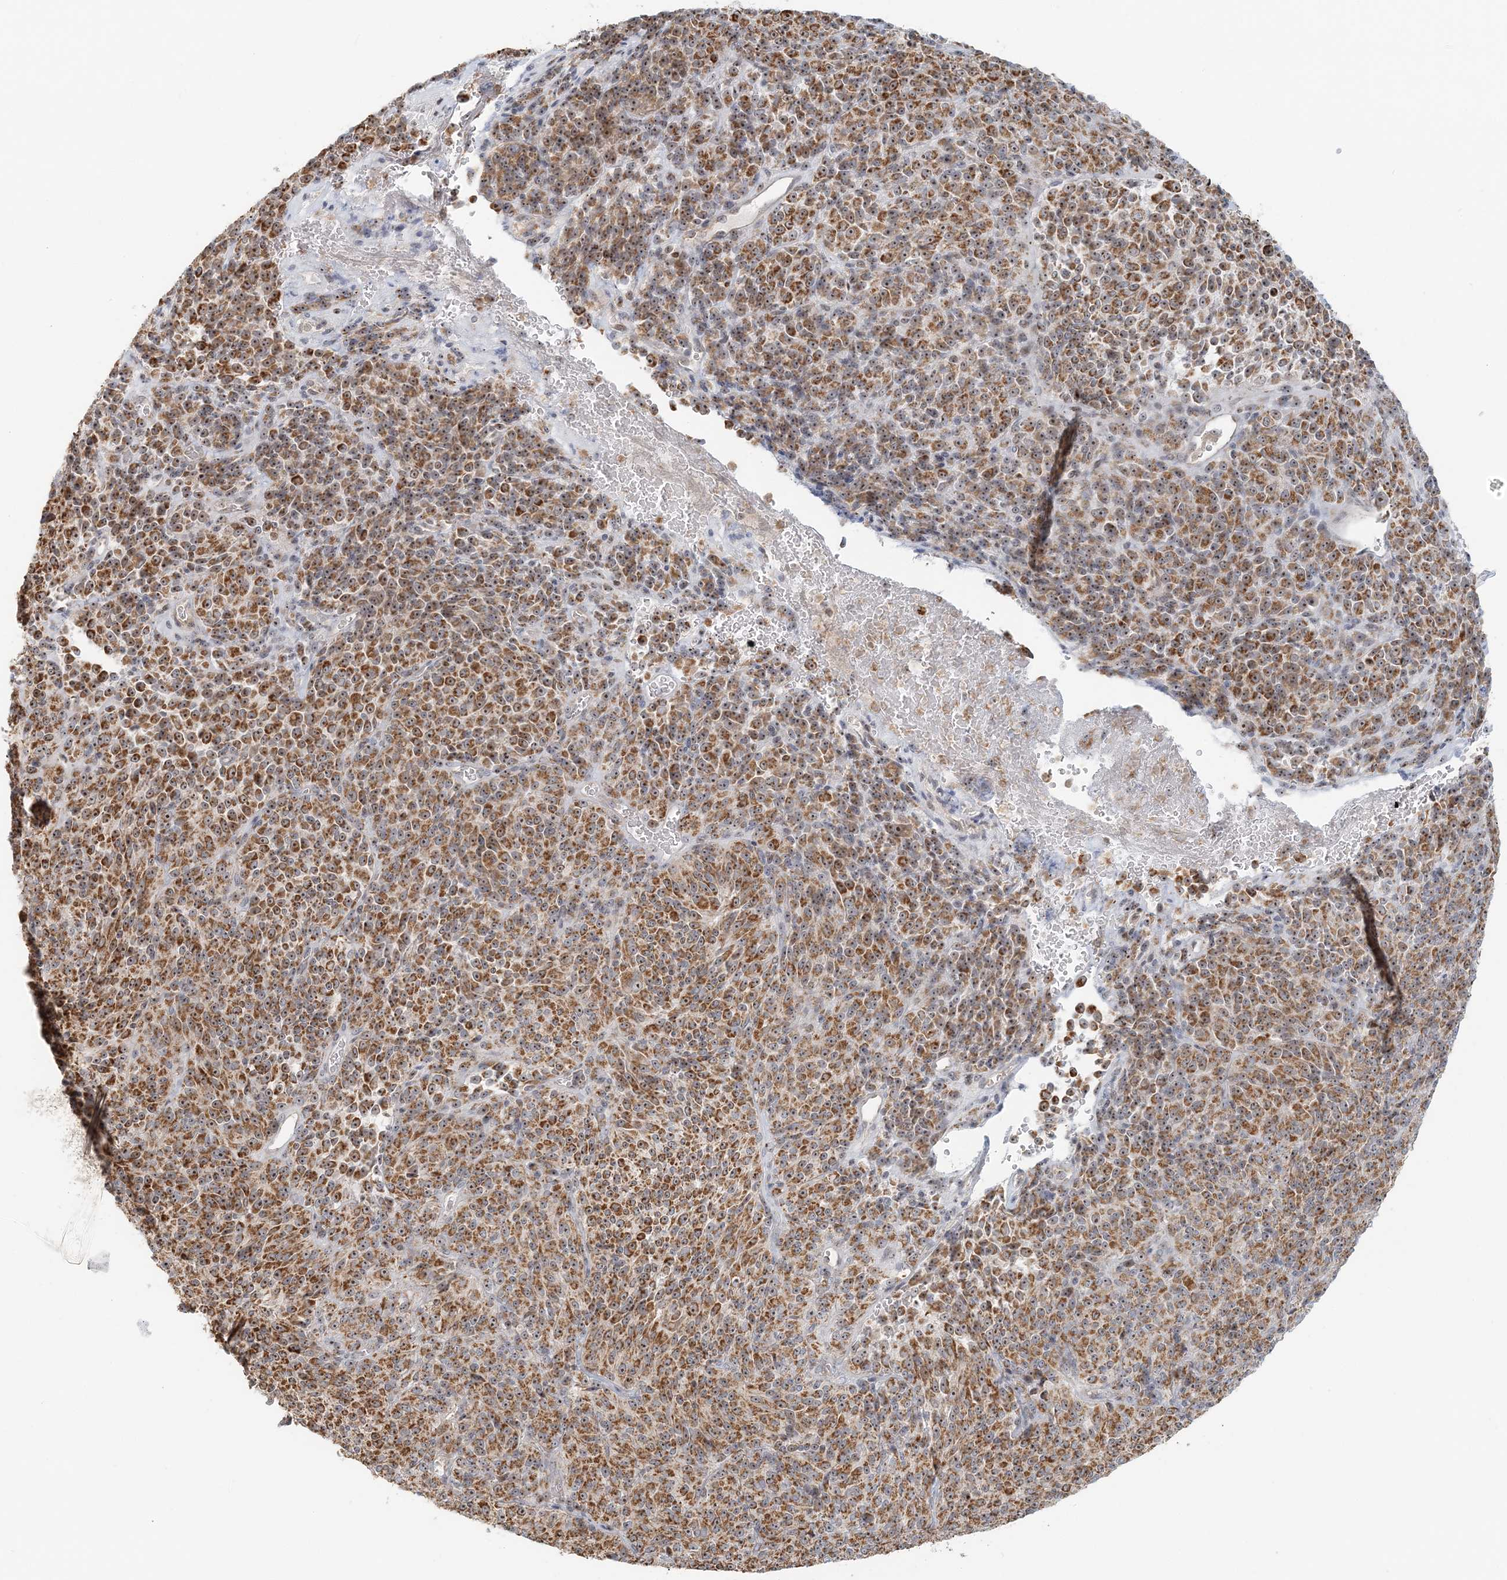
{"staining": {"intensity": "moderate", "quantity": ">75%", "location": "cytoplasmic/membranous,nuclear"}, "tissue": "melanoma", "cell_type": "Tumor cells", "image_type": "cancer", "snomed": [{"axis": "morphology", "description": "Malignant melanoma, Metastatic site"}, {"axis": "topography", "description": "Brain"}], "caption": "Tumor cells display medium levels of moderate cytoplasmic/membranous and nuclear positivity in about >75% of cells in malignant melanoma (metastatic site).", "gene": "UBE2F", "patient": {"sex": "female", "age": 56}}